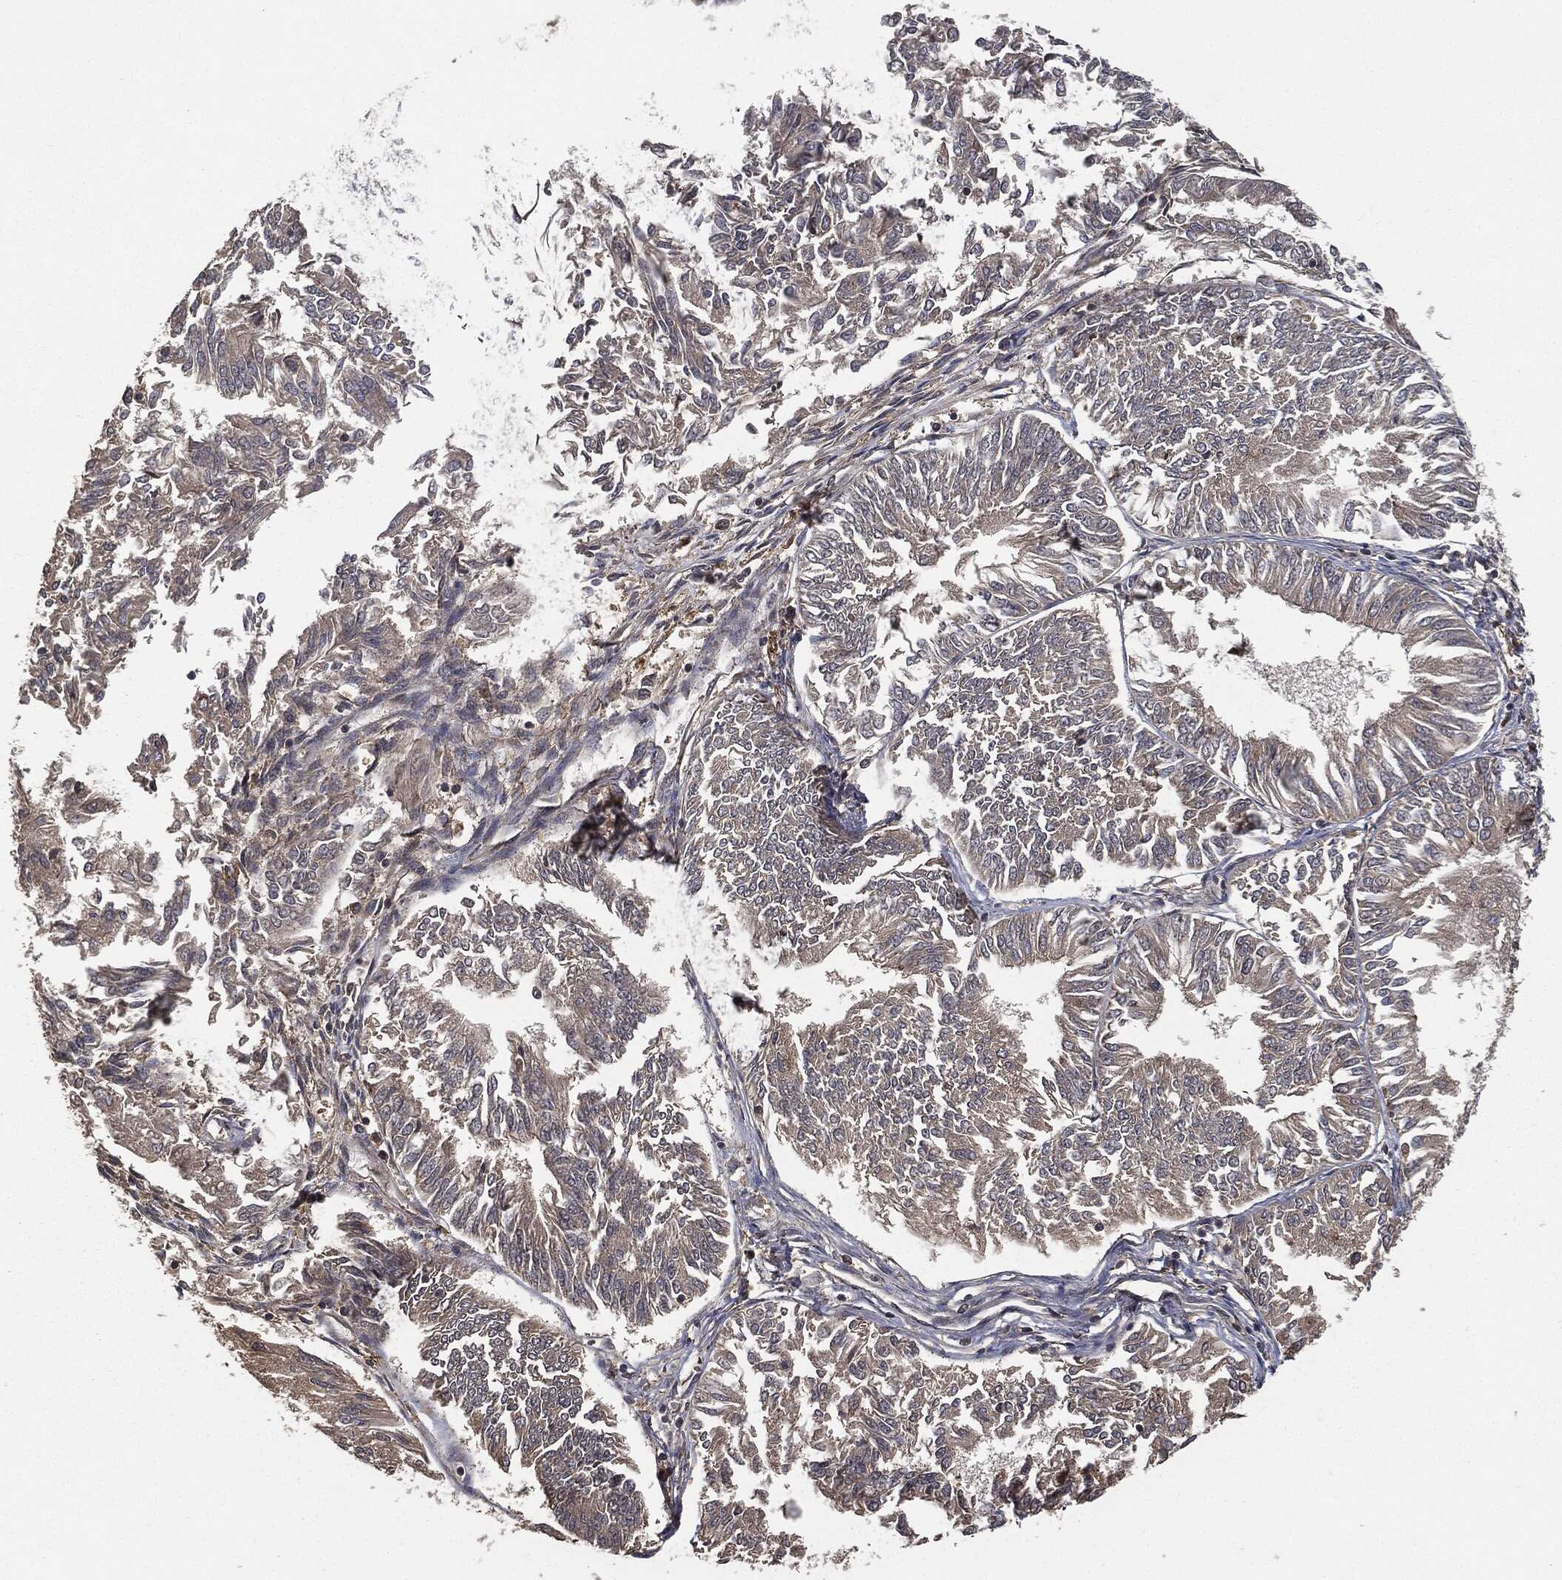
{"staining": {"intensity": "negative", "quantity": "none", "location": "none"}, "tissue": "endometrial cancer", "cell_type": "Tumor cells", "image_type": "cancer", "snomed": [{"axis": "morphology", "description": "Adenocarcinoma, NOS"}, {"axis": "topography", "description": "Endometrium"}], "caption": "Endometrial cancer (adenocarcinoma) was stained to show a protein in brown. There is no significant expression in tumor cells.", "gene": "ERBIN", "patient": {"sex": "female", "age": 58}}